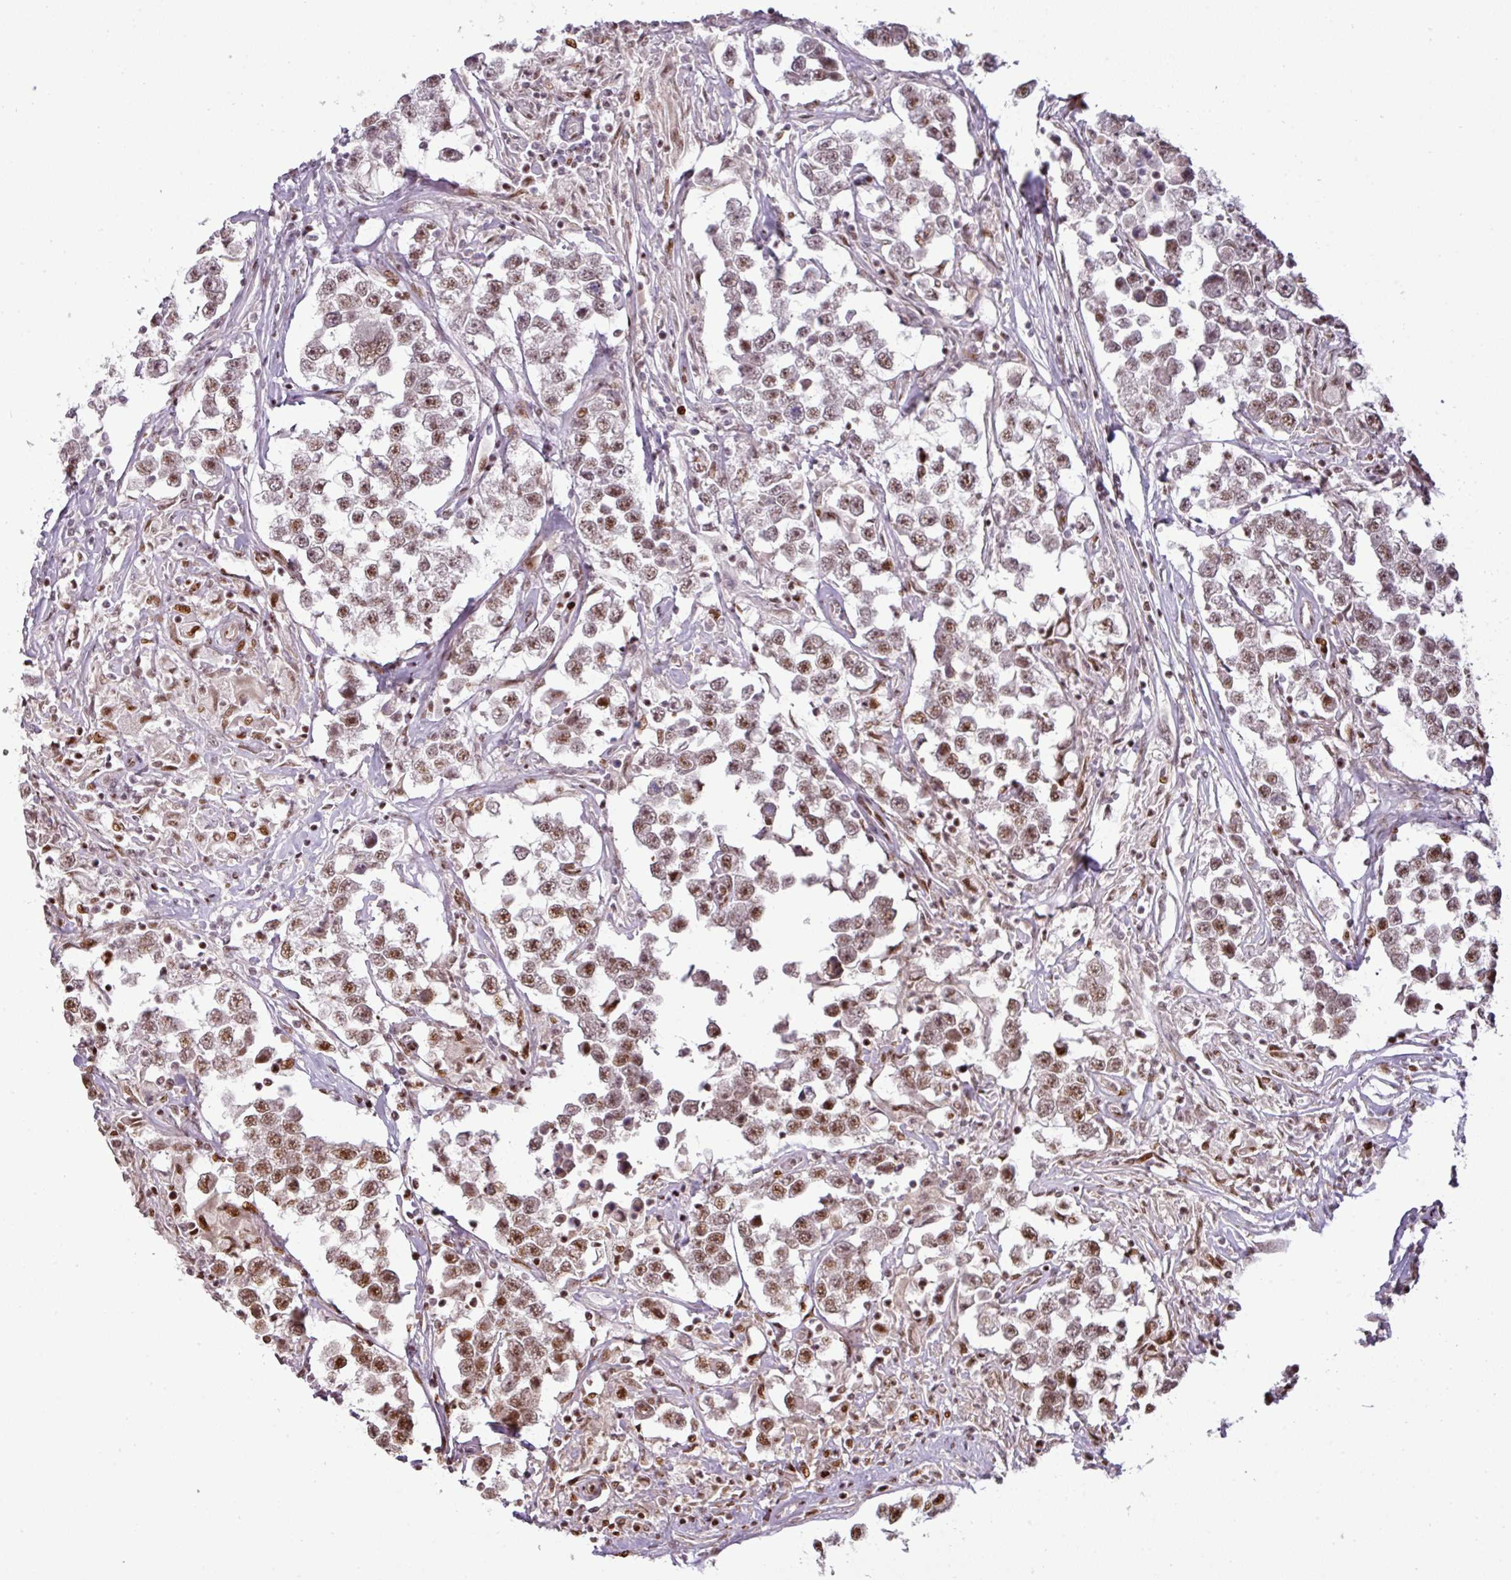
{"staining": {"intensity": "moderate", "quantity": ">75%", "location": "nuclear"}, "tissue": "testis cancer", "cell_type": "Tumor cells", "image_type": "cancer", "snomed": [{"axis": "morphology", "description": "Seminoma, NOS"}, {"axis": "topography", "description": "Testis"}], "caption": "Tumor cells reveal medium levels of moderate nuclear positivity in approximately >75% of cells in human testis cancer.", "gene": "MYSM1", "patient": {"sex": "male", "age": 46}}